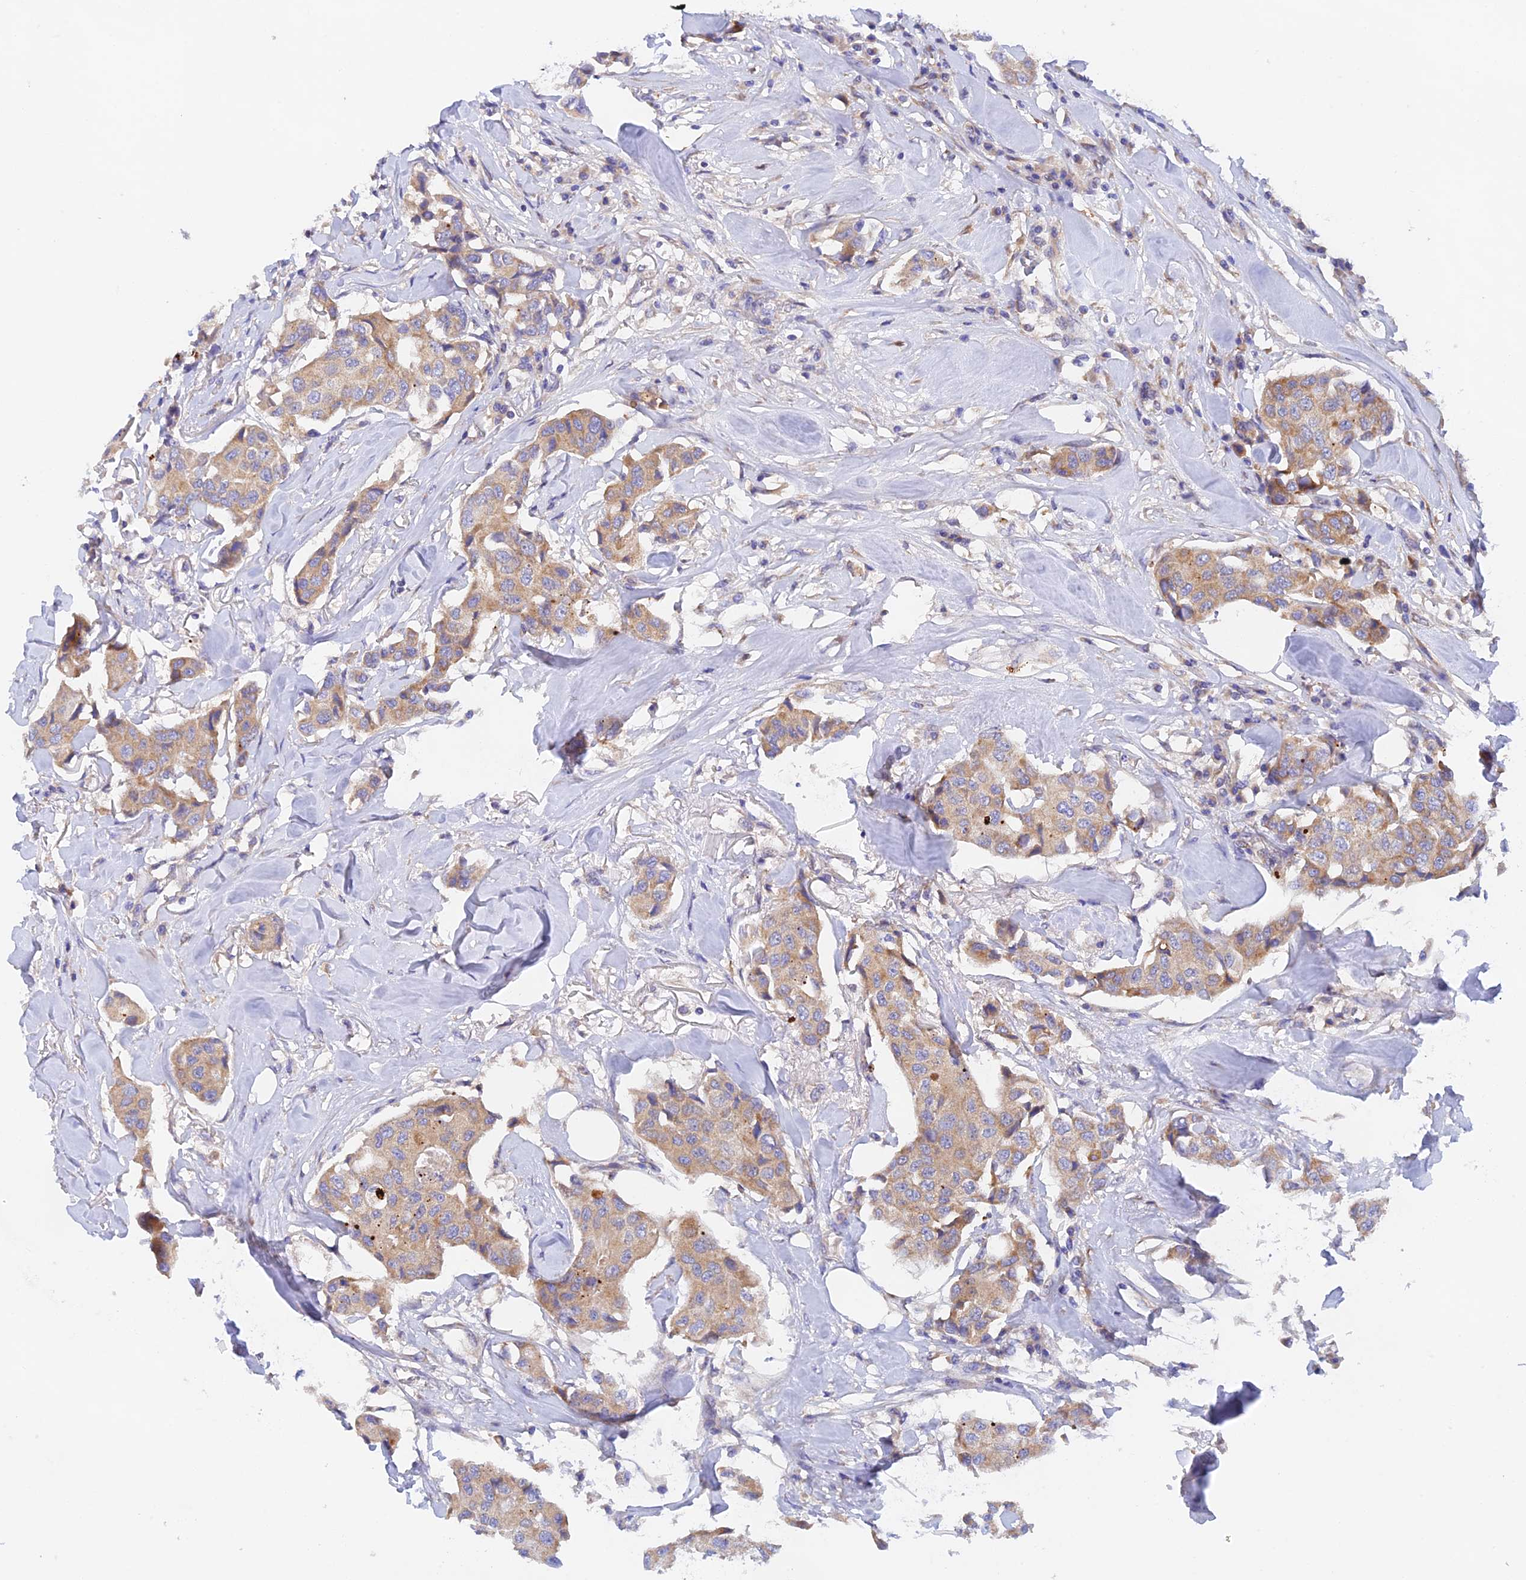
{"staining": {"intensity": "moderate", "quantity": ">75%", "location": "cytoplasmic/membranous"}, "tissue": "breast cancer", "cell_type": "Tumor cells", "image_type": "cancer", "snomed": [{"axis": "morphology", "description": "Duct carcinoma"}, {"axis": "topography", "description": "Breast"}], "caption": "The photomicrograph demonstrates staining of infiltrating ductal carcinoma (breast), revealing moderate cytoplasmic/membranous protein expression (brown color) within tumor cells.", "gene": "RANBP6", "patient": {"sex": "female", "age": 80}}